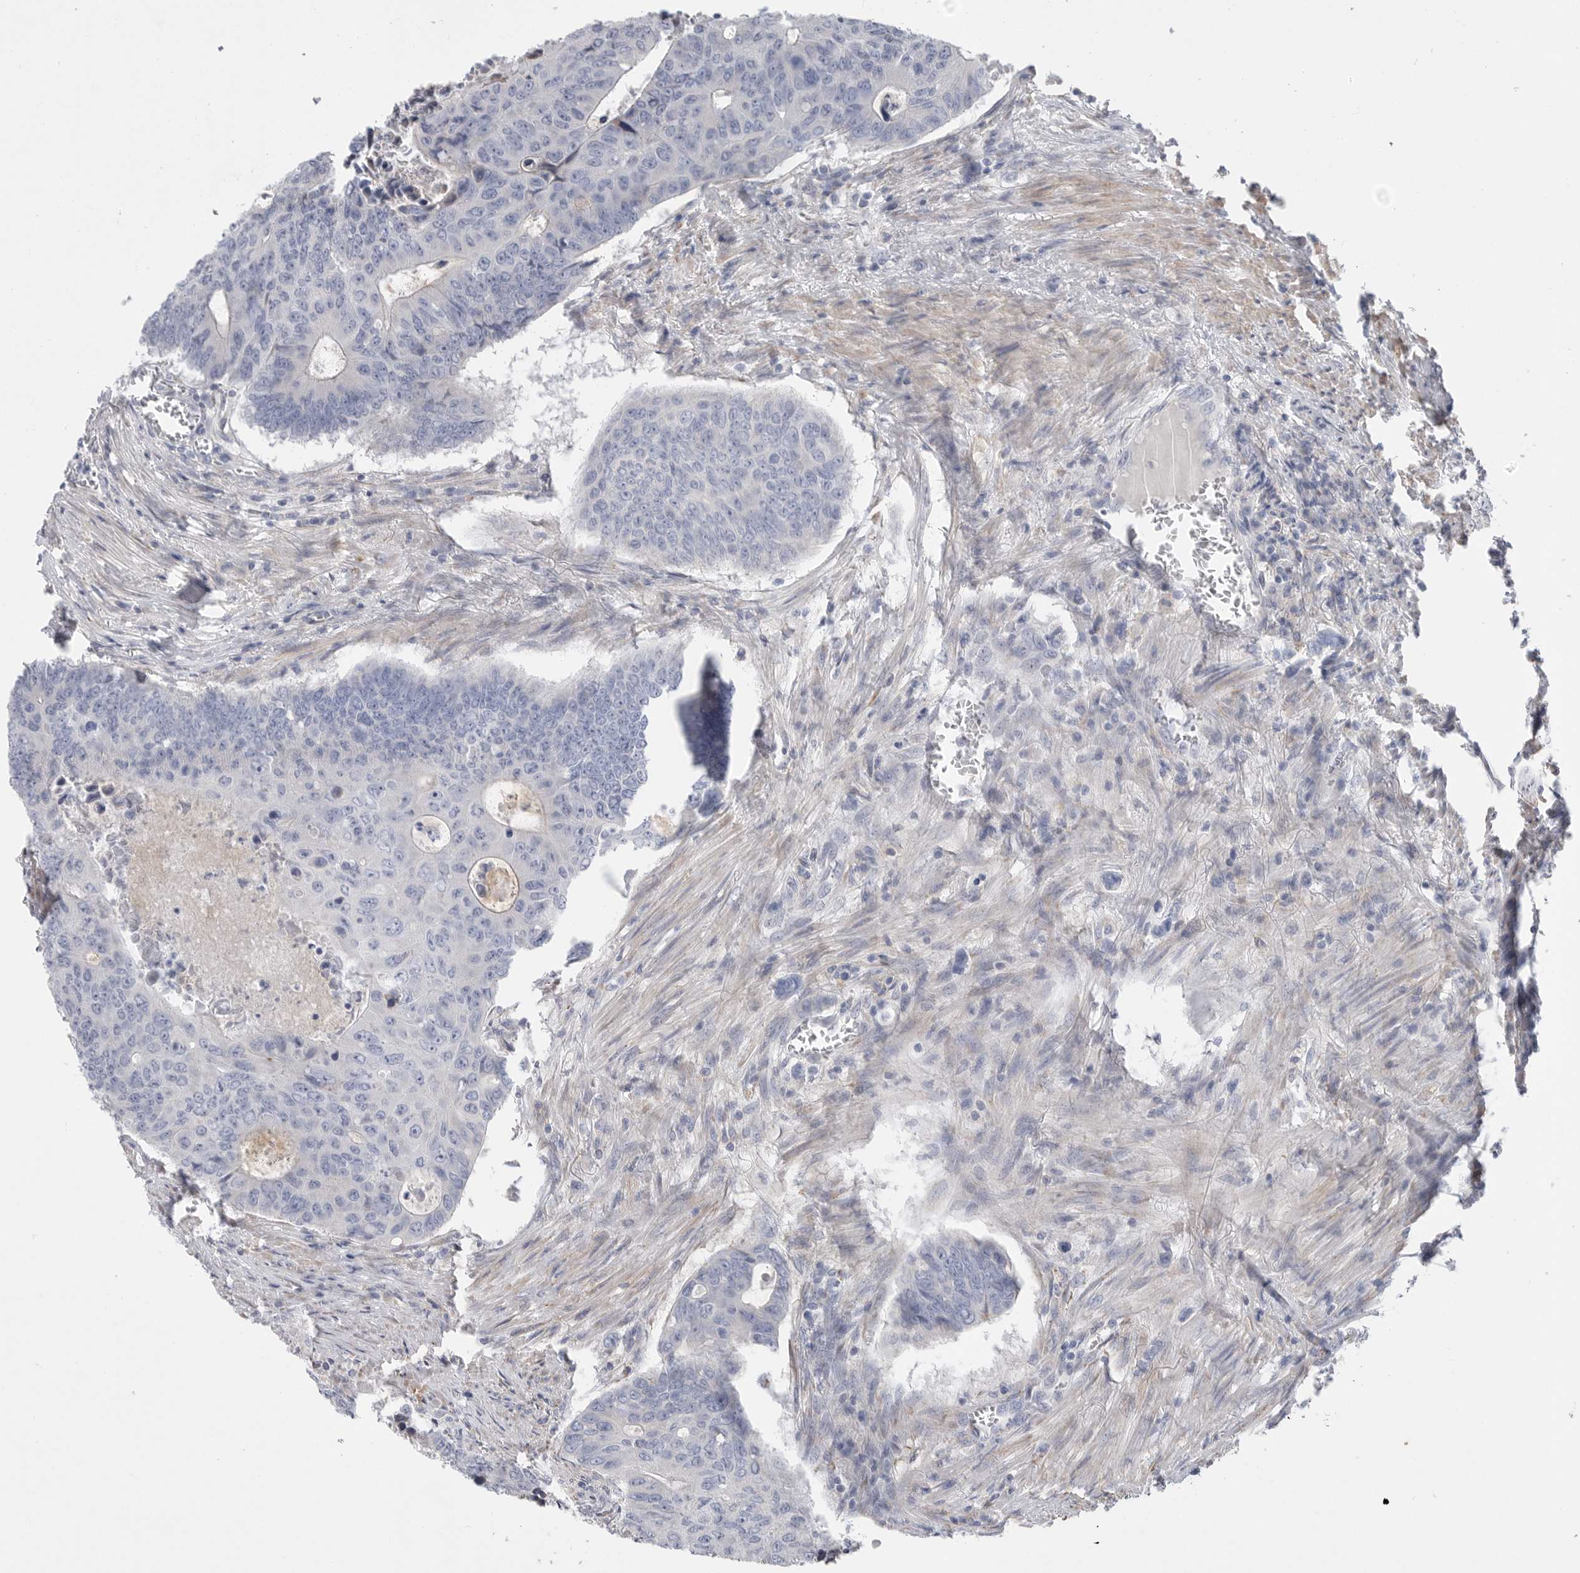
{"staining": {"intensity": "moderate", "quantity": "<25%", "location": "cytoplasmic/membranous"}, "tissue": "colorectal cancer", "cell_type": "Tumor cells", "image_type": "cancer", "snomed": [{"axis": "morphology", "description": "Adenocarcinoma, NOS"}, {"axis": "topography", "description": "Colon"}], "caption": "Colorectal cancer (adenocarcinoma) stained for a protein reveals moderate cytoplasmic/membranous positivity in tumor cells.", "gene": "CAMK2B", "patient": {"sex": "male", "age": 87}}